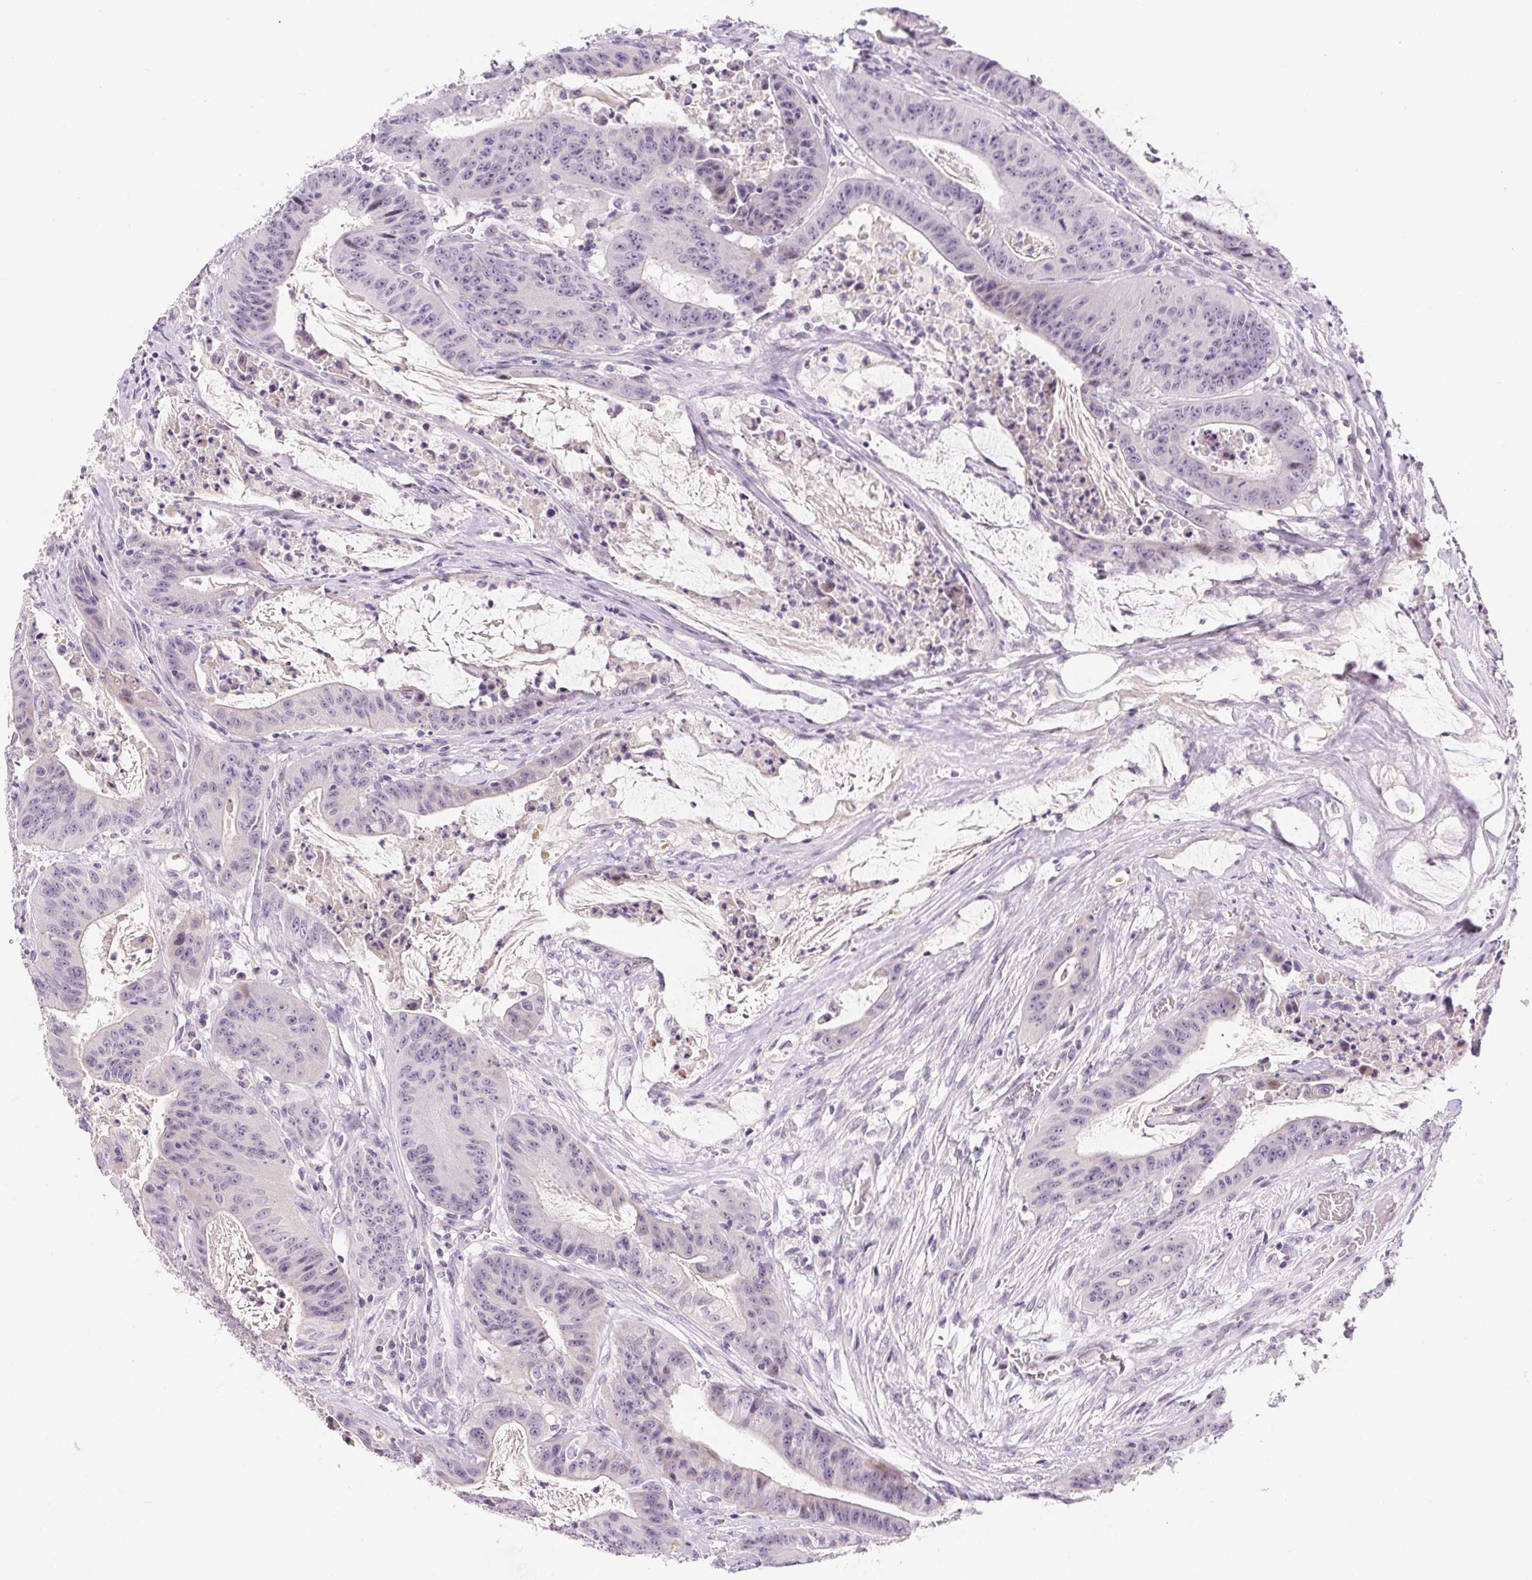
{"staining": {"intensity": "negative", "quantity": "none", "location": "none"}, "tissue": "colorectal cancer", "cell_type": "Tumor cells", "image_type": "cancer", "snomed": [{"axis": "morphology", "description": "Adenocarcinoma, NOS"}, {"axis": "topography", "description": "Colon"}], "caption": "Human colorectal cancer stained for a protein using immunohistochemistry demonstrates no positivity in tumor cells.", "gene": "GSDMC", "patient": {"sex": "male", "age": 33}}